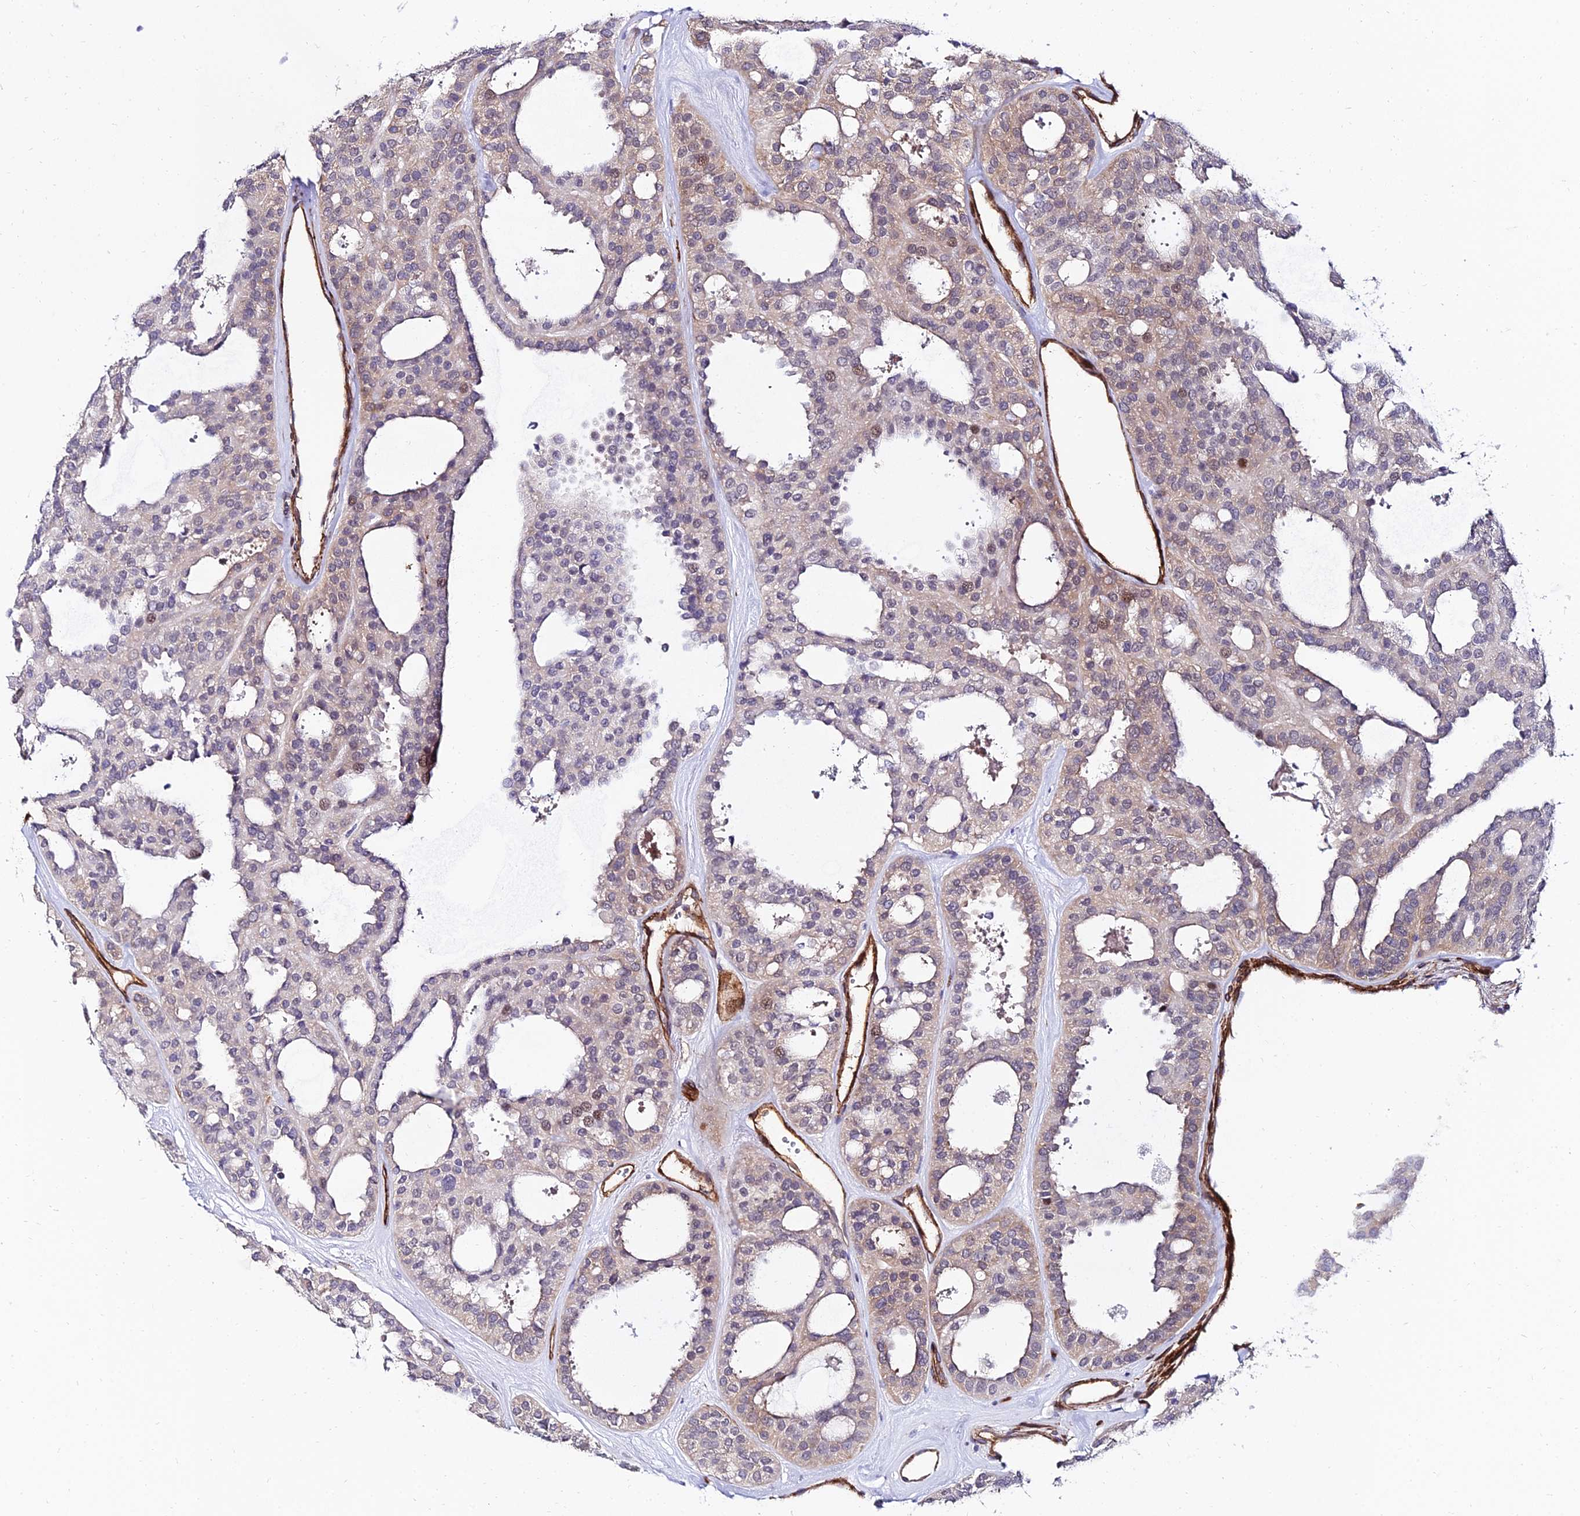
{"staining": {"intensity": "weak", "quantity": "25%-75%", "location": "cytoplasmic/membranous,nuclear"}, "tissue": "thyroid cancer", "cell_type": "Tumor cells", "image_type": "cancer", "snomed": [{"axis": "morphology", "description": "Follicular adenoma carcinoma, NOS"}, {"axis": "topography", "description": "Thyroid gland"}], "caption": "Protein expression analysis of thyroid follicular adenoma carcinoma reveals weak cytoplasmic/membranous and nuclear positivity in about 25%-75% of tumor cells.", "gene": "ALDH3B2", "patient": {"sex": "male", "age": 75}}